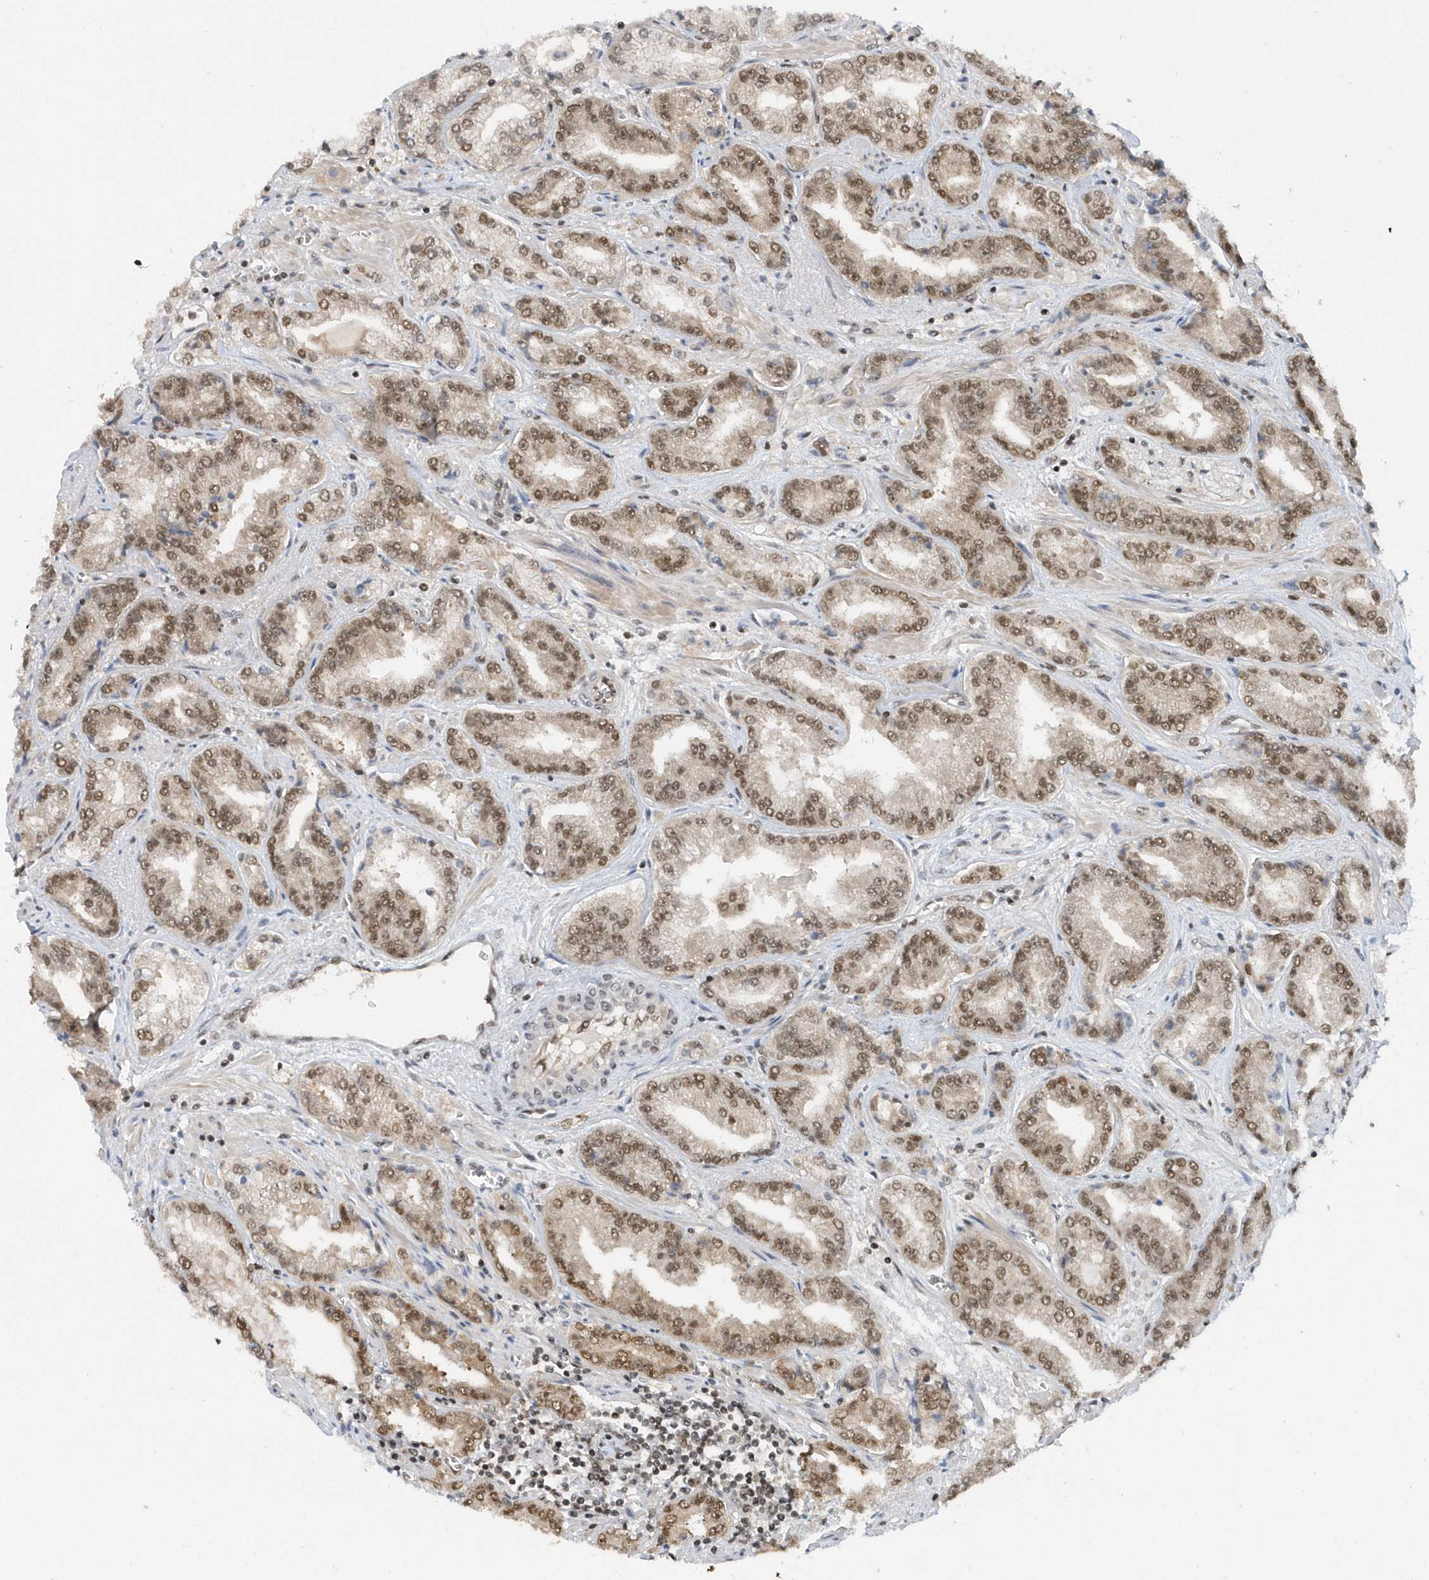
{"staining": {"intensity": "moderate", "quantity": ">75%", "location": "nuclear"}, "tissue": "prostate cancer", "cell_type": "Tumor cells", "image_type": "cancer", "snomed": [{"axis": "morphology", "description": "Adenocarcinoma, High grade"}, {"axis": "topography", "description": "Prostate"}], "caption": "IHC micrograph of neoplastic tissue: prostate cancer stained using immunohistochemistry (IHC) shows medium levels of moderate protein expression localized specifically in the nuclear of tumor cells, appearing as a nuclear brown color.", "gene": "SEPHS1", "patient": {"sex": "male", "age": 71}}